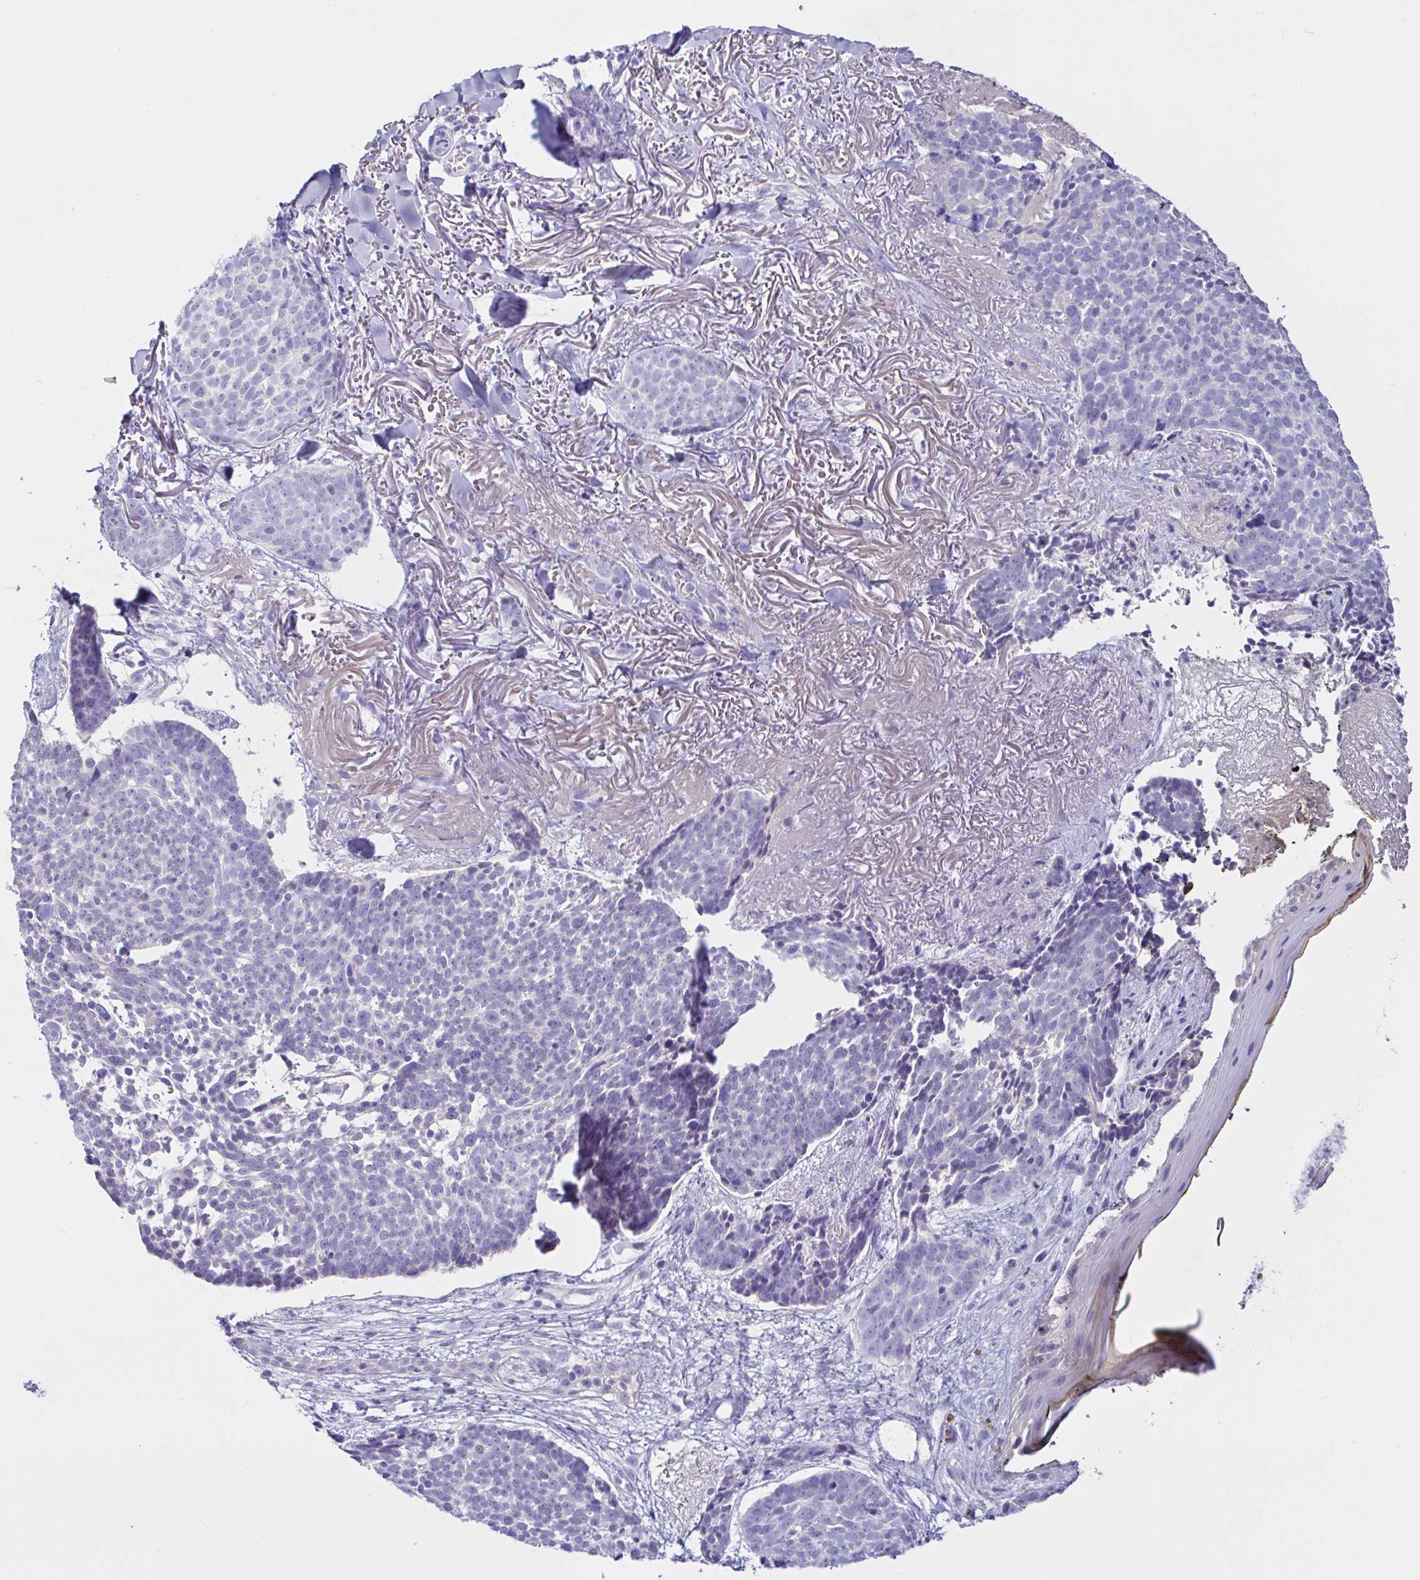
{"staining": {"intensity": "negative", "quantity": "none", "location": "none"}, "tissue": "skin cancer", "cell_type": "Tumor cells", "image_type": "cancer", "snomed": [{"axis": "morphology", "description": "Basal cell carcinoma"}, {"axis": "morphology", "description": "BCC, high aggressive"}, {"axis": "topography", "description": "Skin"}], "caption": "A histopathology image of human basal cell carcinoma (skin) is negative for staining in tumor cells.", "gene": "SAA4", "patient": {"sex": "female", "age": 86}}